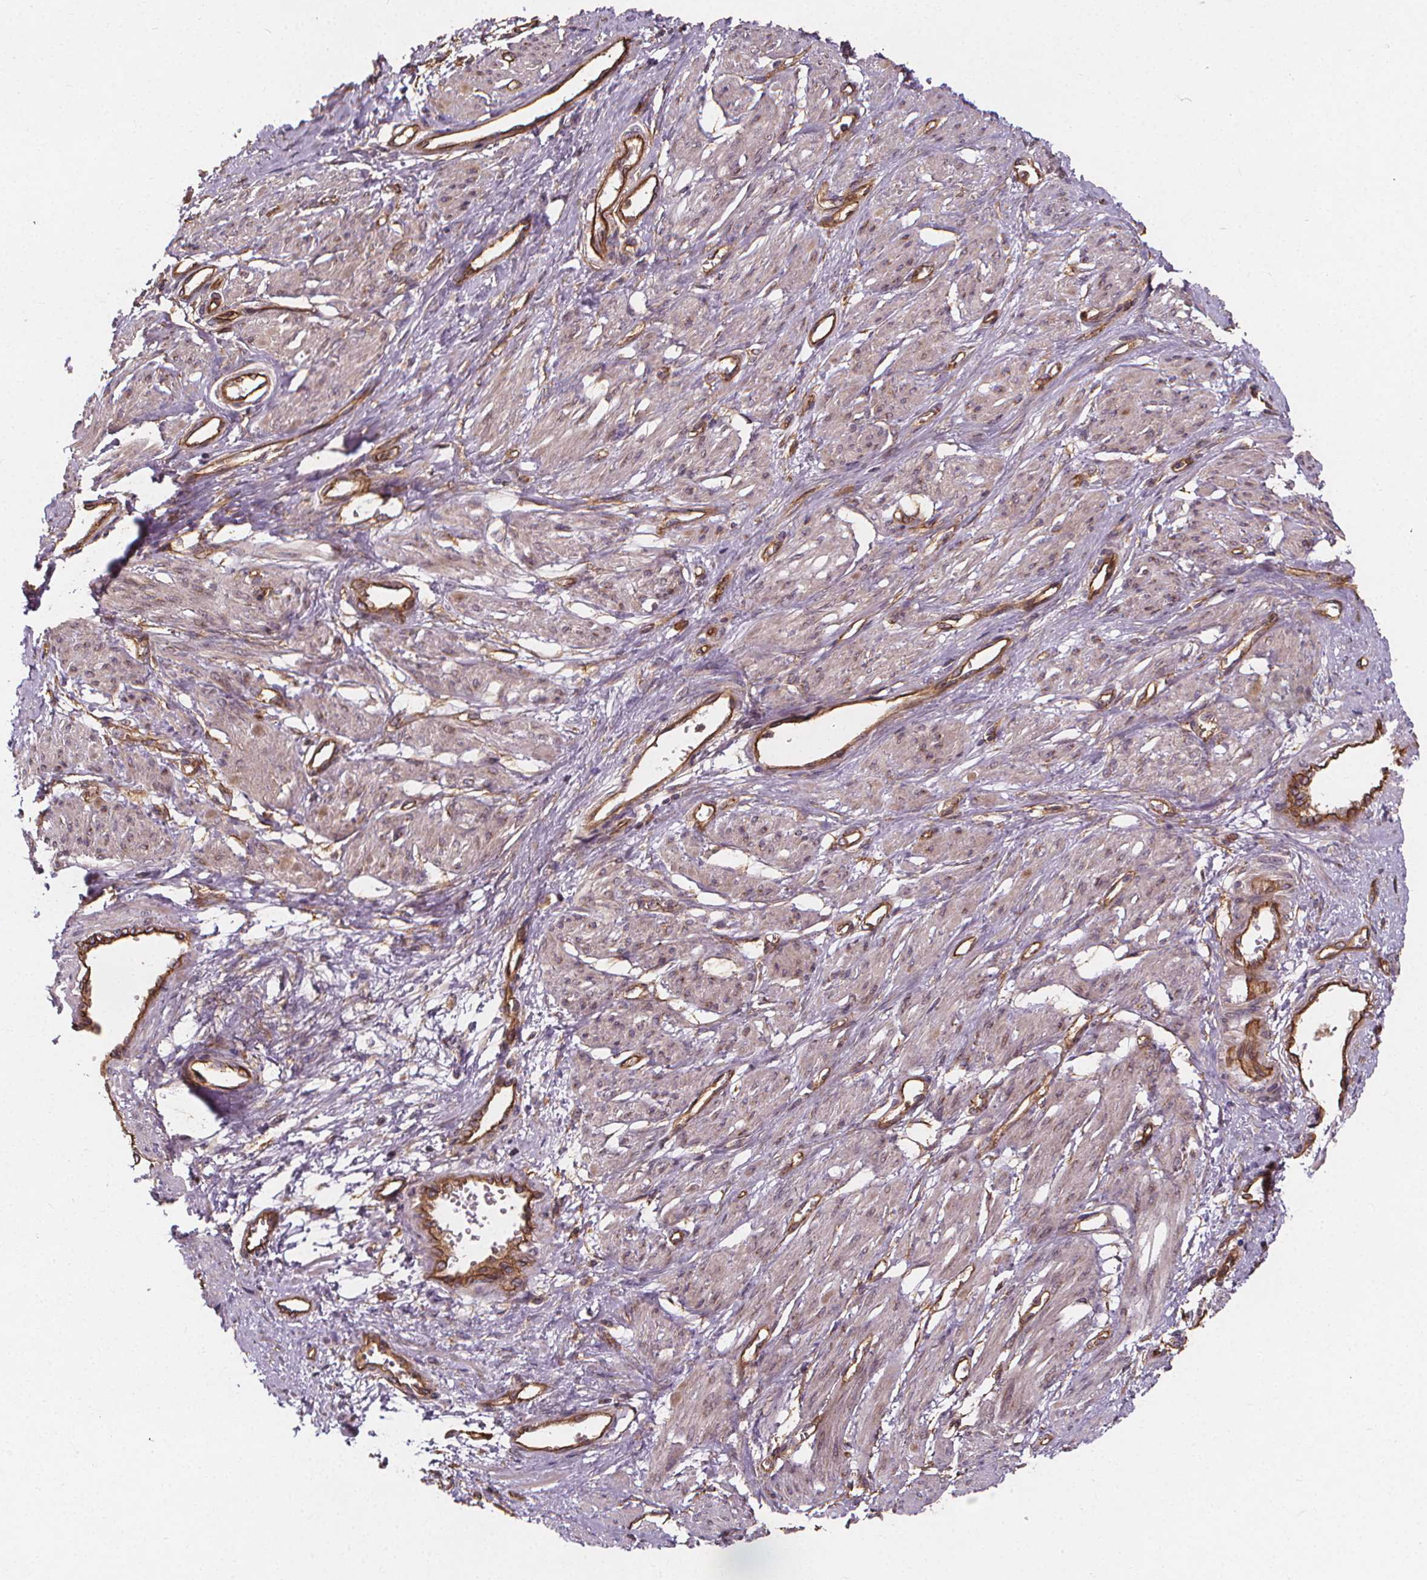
{"staining": {"intensity": "weak", "quantity": "25%-75%", "location": "cytoplasmic/membranous"}, "tissue": "smooth muscle", "cell_type": "Smooth muscle cells", "image_type": "normal", "snomed": [{"axis": "morphology", "description": "Normal tissue, NOS"}, {"axis": "topography", "description": "Smooth muscle"}, {"axis": "topography", "description": "Uterus"}], "caption": "The photomicrograph exhibits a brown stain indicating the presence of a protein in the cytoplasmic/membranous of smooth muscle cells in smooth muscle. Using DAB (3,3'-diaminobenzidine) (brown) and hematoxylin (blue) stains, captured at high magnification using brightfield microscopy.", "gene": "CLINT1", "patient": {"sex": "female", "age": 39}}